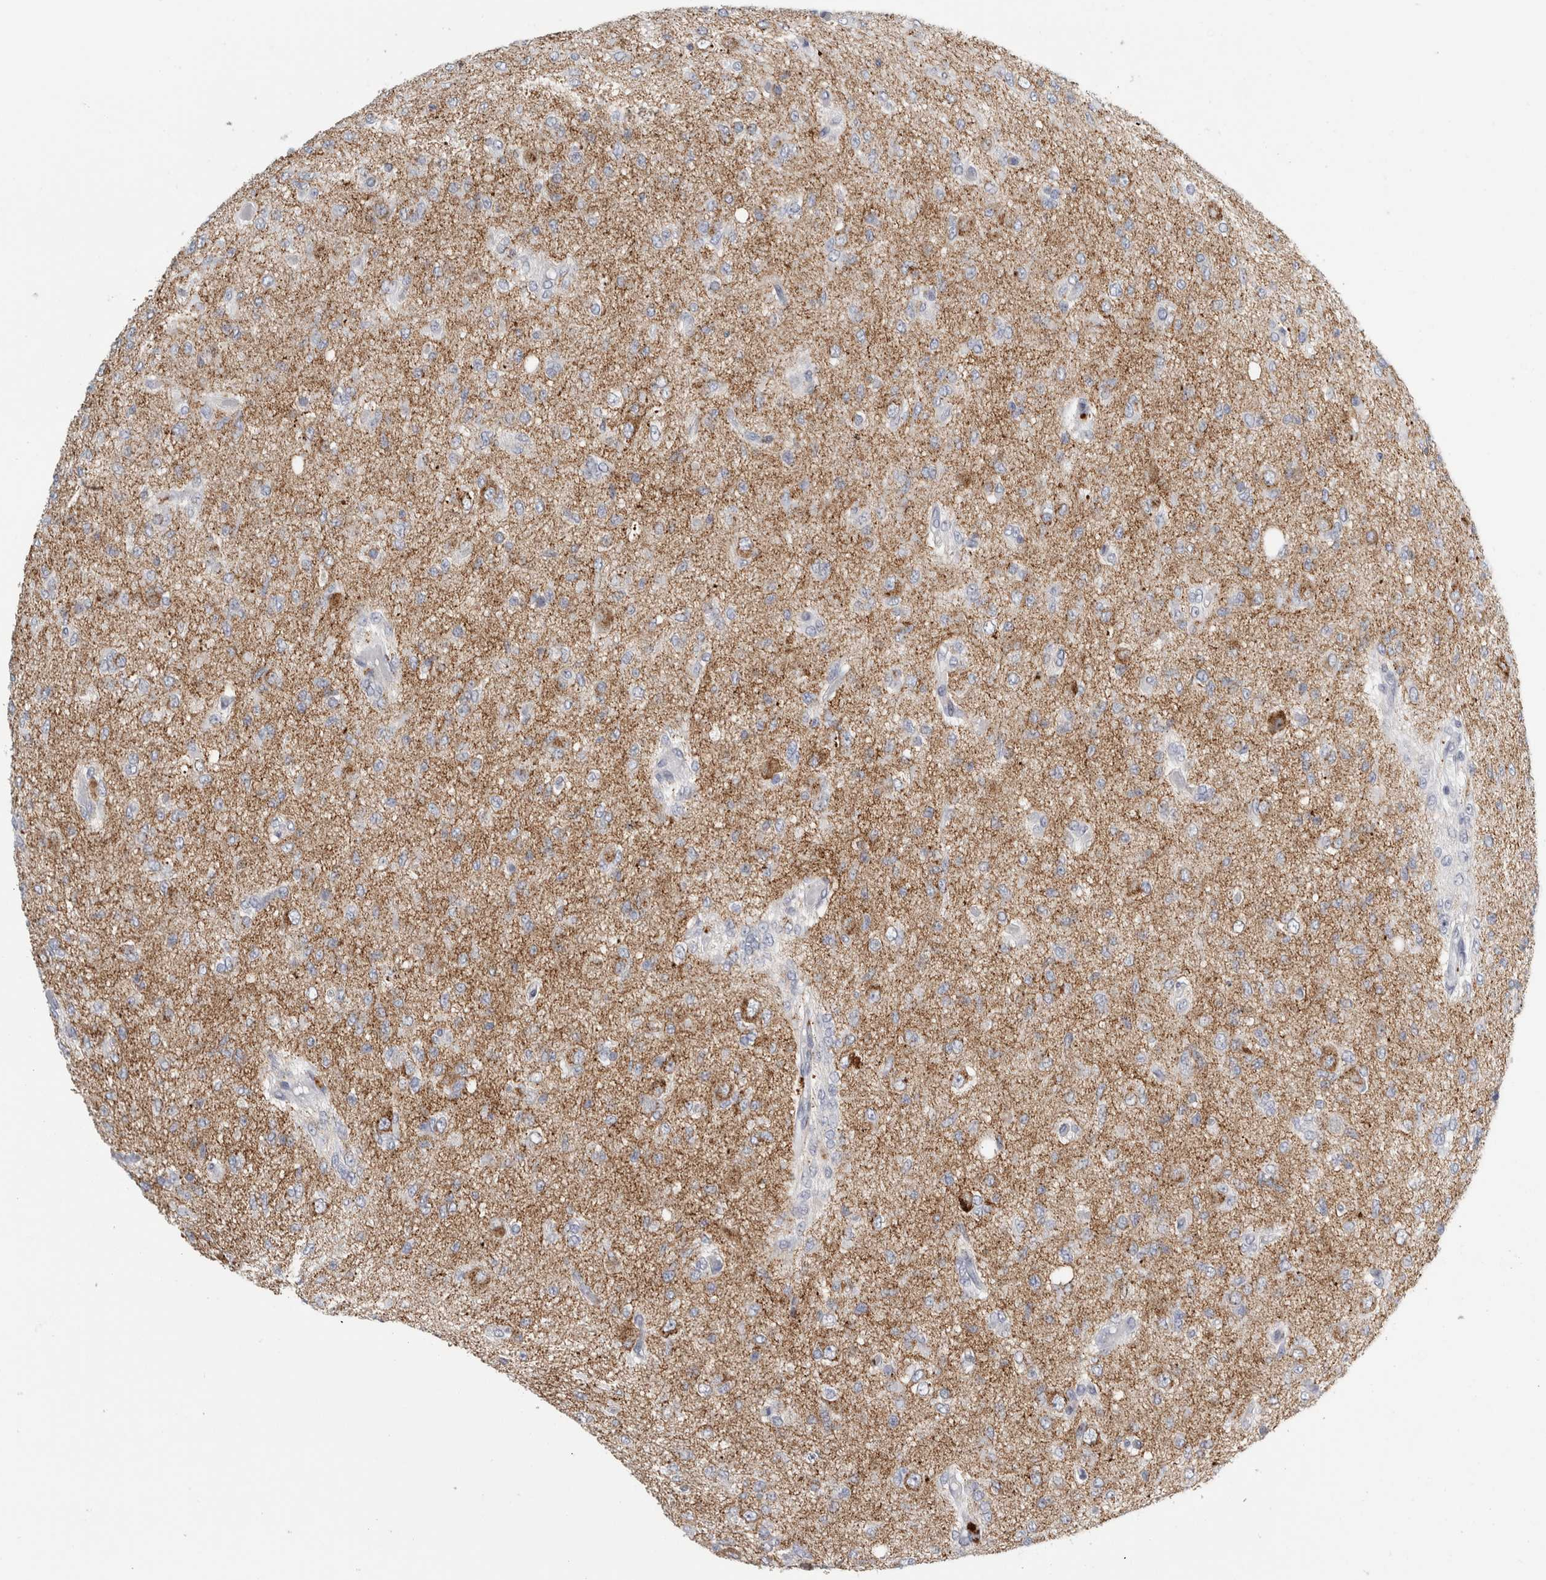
{"staining": {"intensity": "negative", "quantity": "none", "location": "none"}, "tissue": "glioma", "cell_type": "Tumor cells", "image_type": "cancer", "snomed": [{"axis": "morphology", "description": "Glioma, malignant, High grade"}, {"axis": "topography", "description": "Brain"}], "caption": "There is no significant positivity in tumor cells of glioma.", "gene": "CPE", "patient": {"sex": "female", "age": 59}}